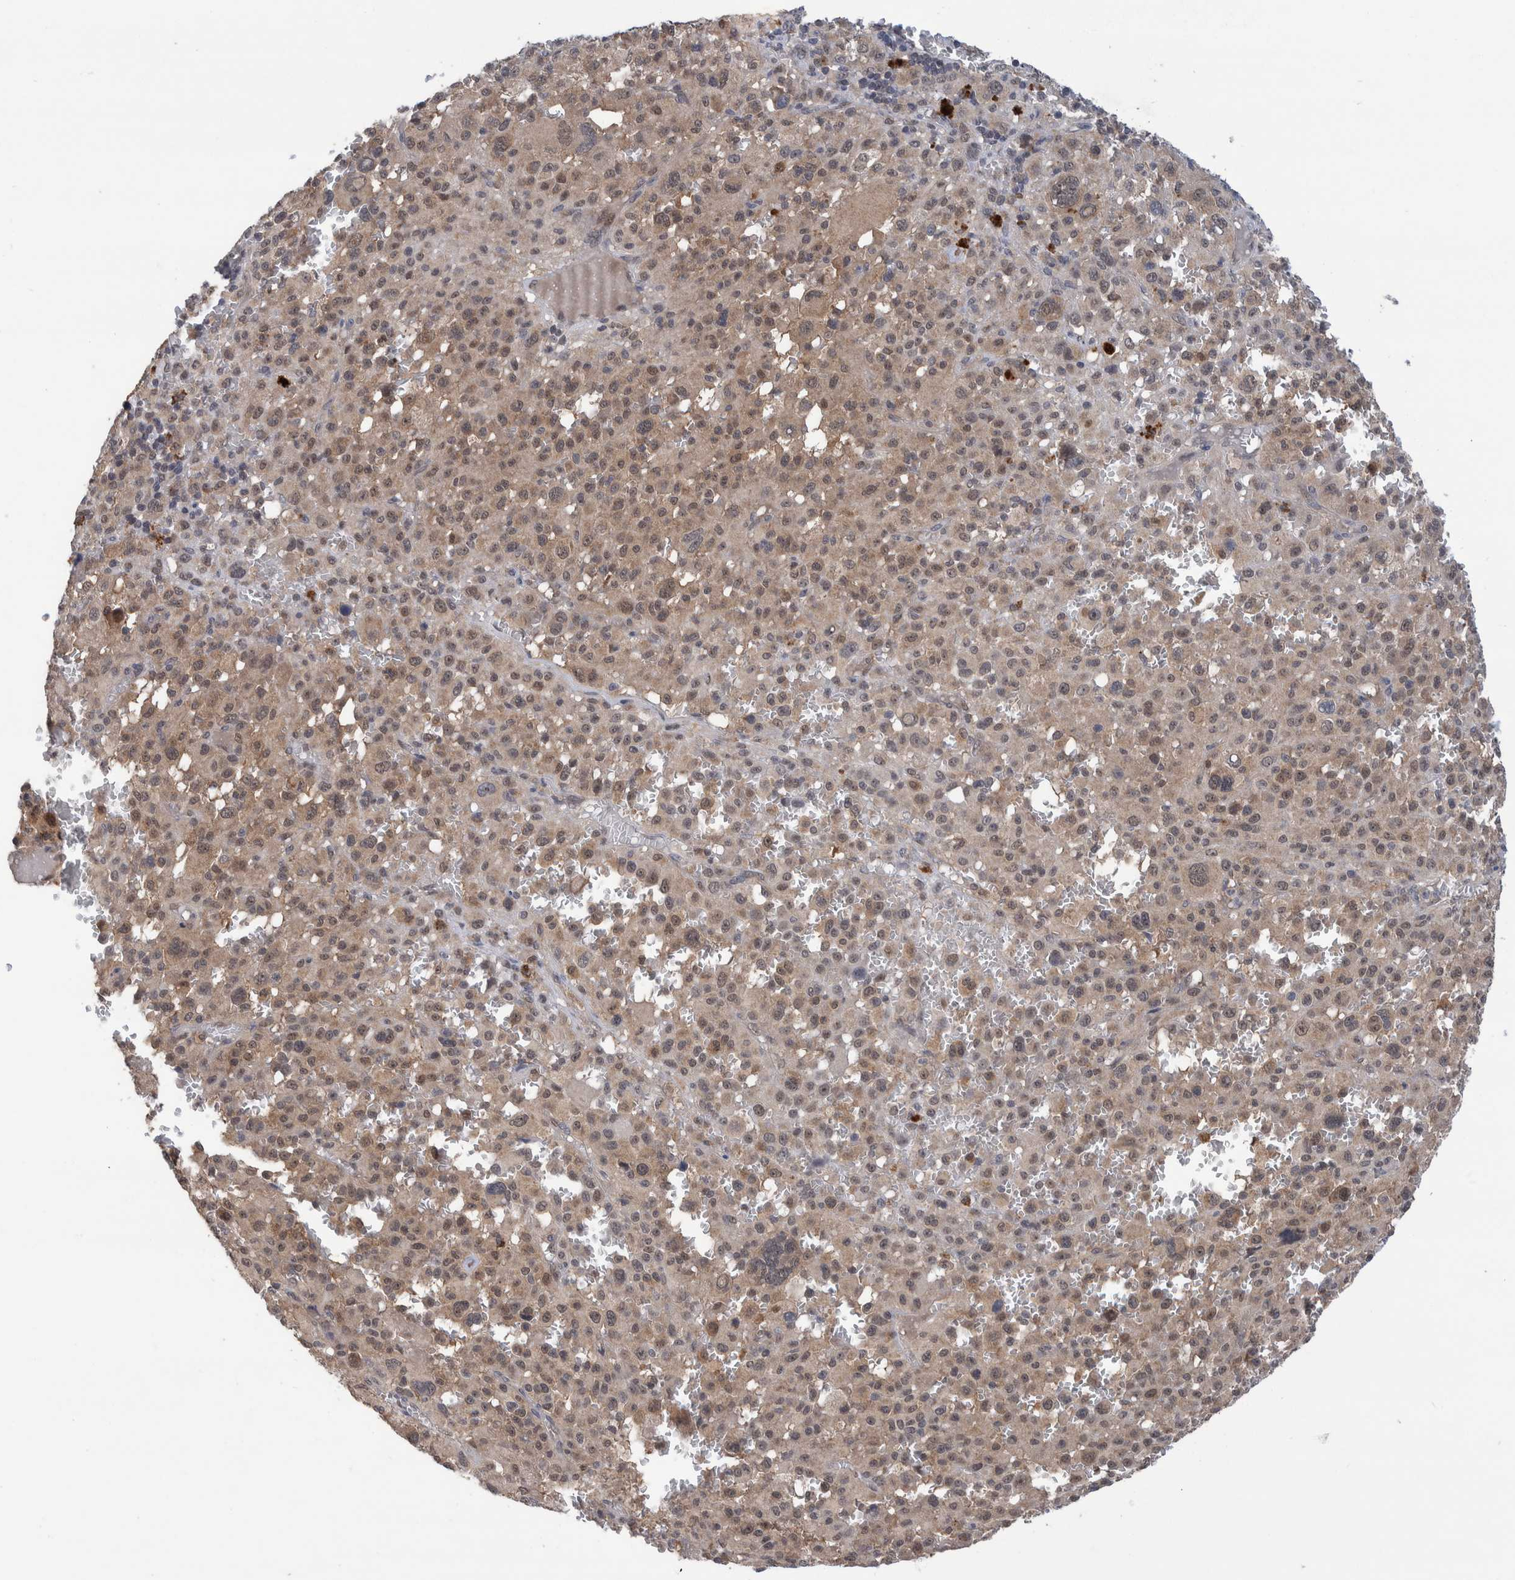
{"staining": {"intensity": "weak", "quantity": ">75%", "location": "cytoplasmic/membranous,nuclear"}, "tissue": "melanoma", "cell_type": "Tumor cells", "image_type": "cancer", "snomed": [{"axis": "morphology", "description": "Malignant melanoma, Metastatic site"}, {"axis": "topography", "description": "Skin"}], "caption": "Tumor cells exhibit weak cytoplasmic/membranous and nuclear expression in approximately >75% of cells in malignant melanoma (metastatic site).", "gene": "PLPBP", "patient": {"sex": "female", "age": 74}}